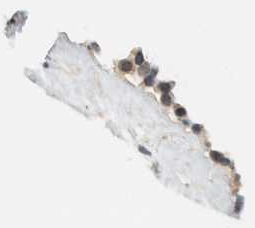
{"staining": {"intensity": "moderate", "quantity": ">75%", "location": "cytoplasmic/membranous"}, "tissue": "nasopharynx", "cell_type": "Respiratory epithelial cells", "image_type": "normal", "snomed": [{"axis": "morphology", "description": "Normal tissue, NOS"}, {"axis": "topography", "description": "Nasopharynx"}], "caption": "This micrograph displays IHC staining of normal nasopharynx, with medium moderate cytoplasmic/membranous positivity in about >75% of respiratory epithelial cells.", "gene": "ARFGEF1", "patient": {"sex": "female", "age": 42}}